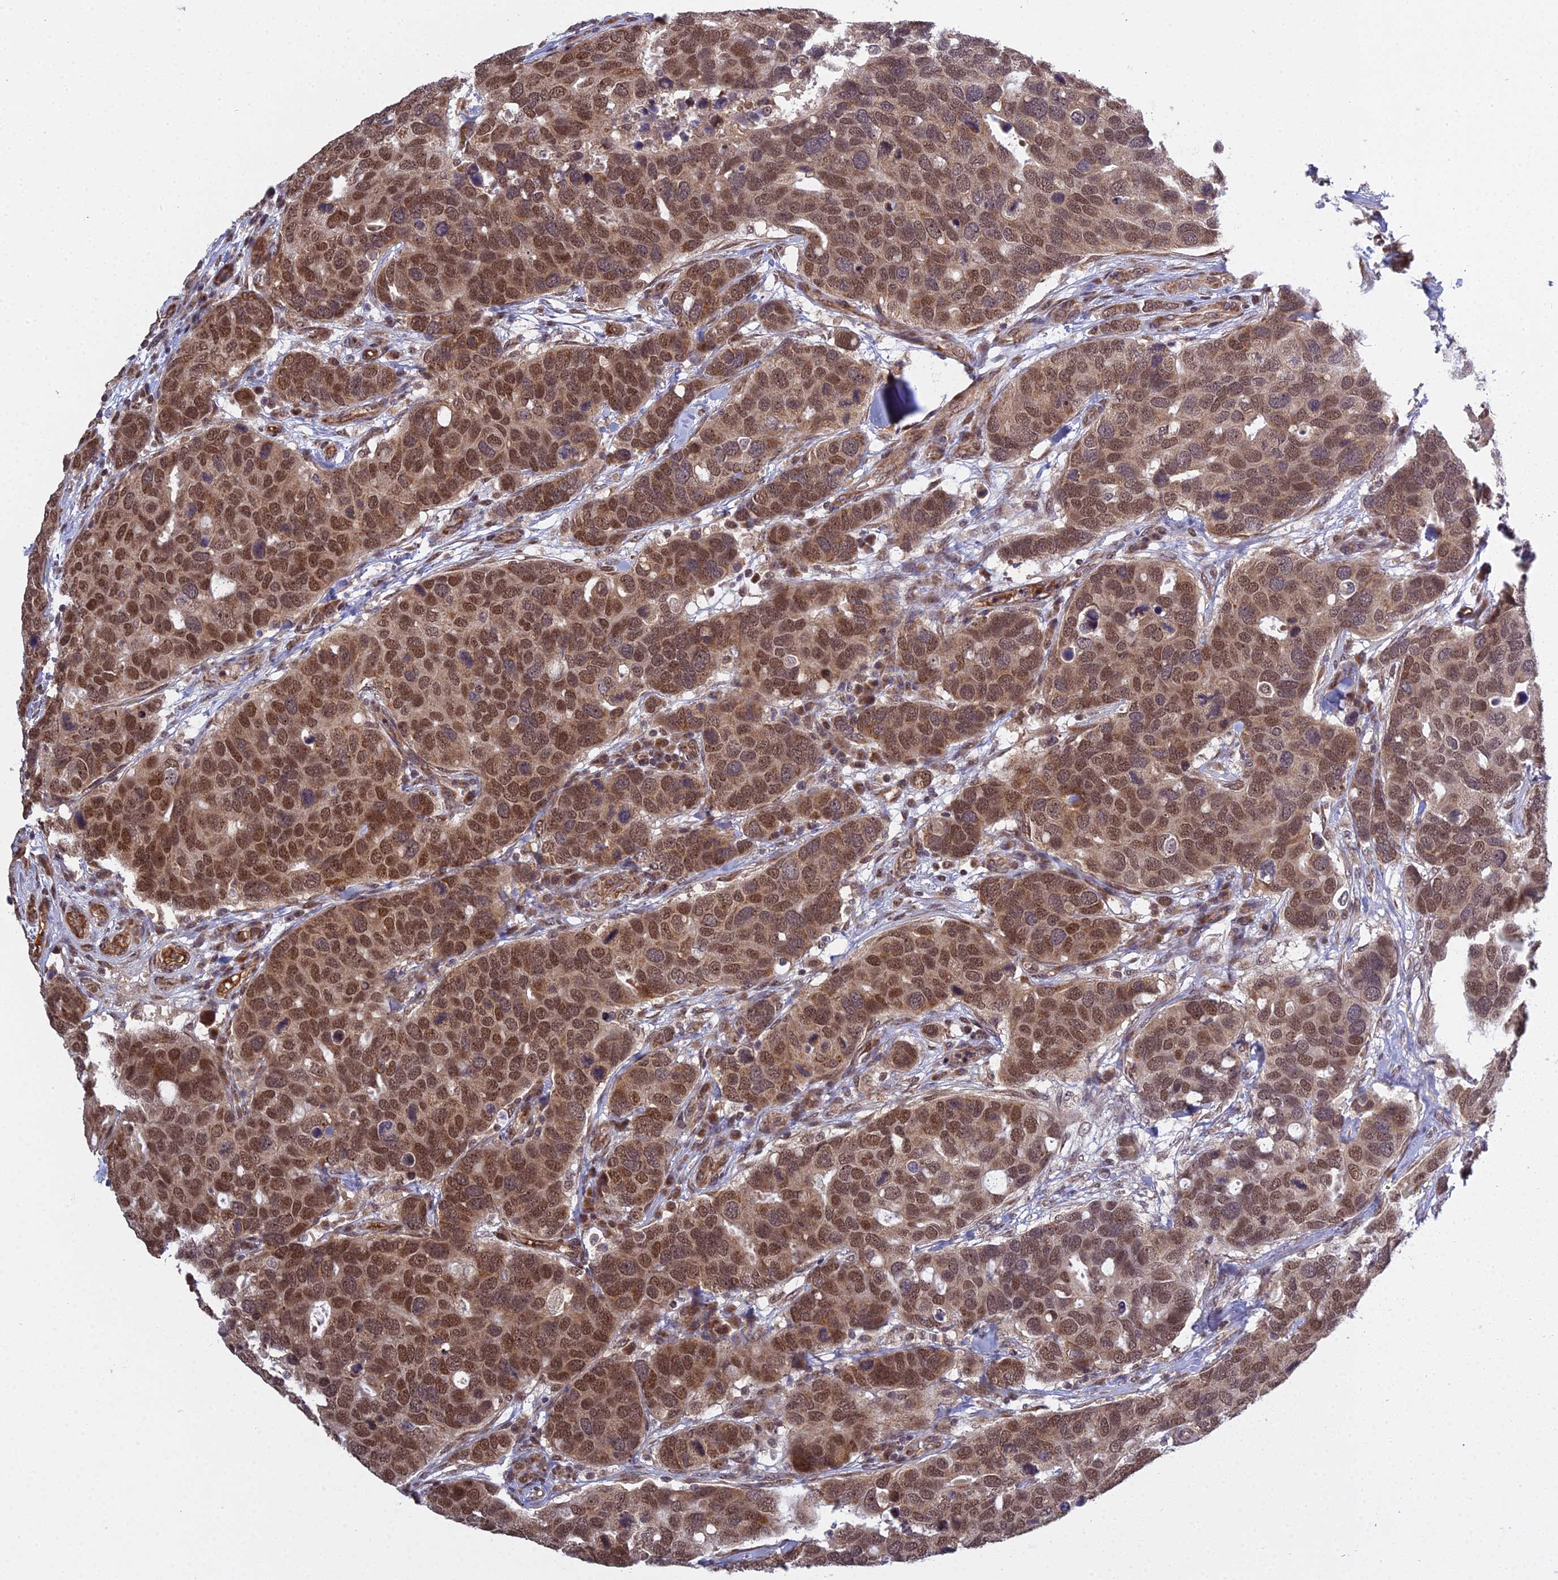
{"staining": {"intensity": "moderate", "quantity": ">75%", "location": "nuclear"}, "tissue": "breast cancer", "cell_type": "Tumor cells", "image_type": "cancer", "snomed": [{"axis": "morphology", "description": "Duct carcinoma"}, {"axis": "topography", "description": "Breast"}], "caption": "Tumor cells show medium levels of moderate nuclear staining in approximately >75% of cells in breast intraductal carcinoma.", "gene": "MEOX1", "patient": {"sex": "female", "age": 83}}